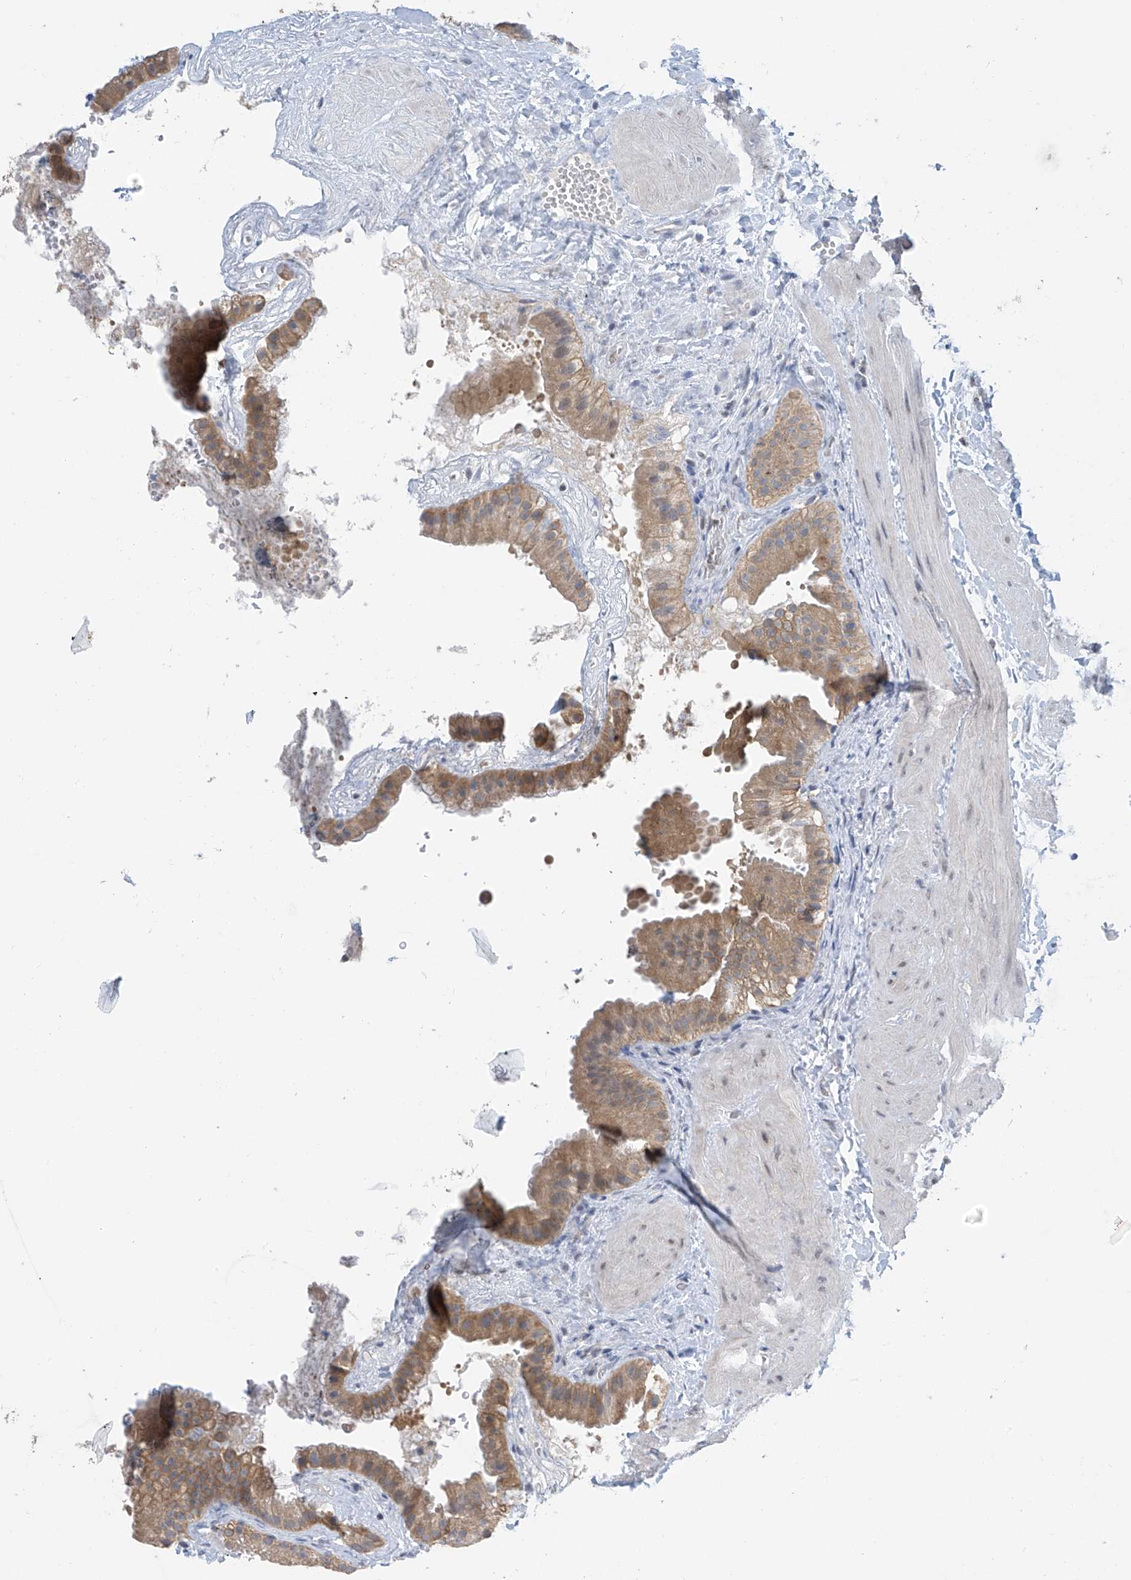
{"staining": {"intensity": "moderate", "quantity": ">75%", "location": "cytoplasmic/membranous"}, "tissue": "gallbladder", "cell_type": "Glandular cells", "image_type": "normal", "snomed": [{"axis": "morphology", "description": "Normal tissue, NOS"}, {"axis": "topography", "description": "Gallbladder"}], "caption": "Immunohistochemical staining of benign gallbladder exhibits >75% levels of moderate cytoplasmic/membranous protein expression in approximately >75% of glandular cells. The protein is shown in brown color, while the nuclei are stained blue.", "gene": "APLF", "patient": {"sex": "male", "age": 55}}